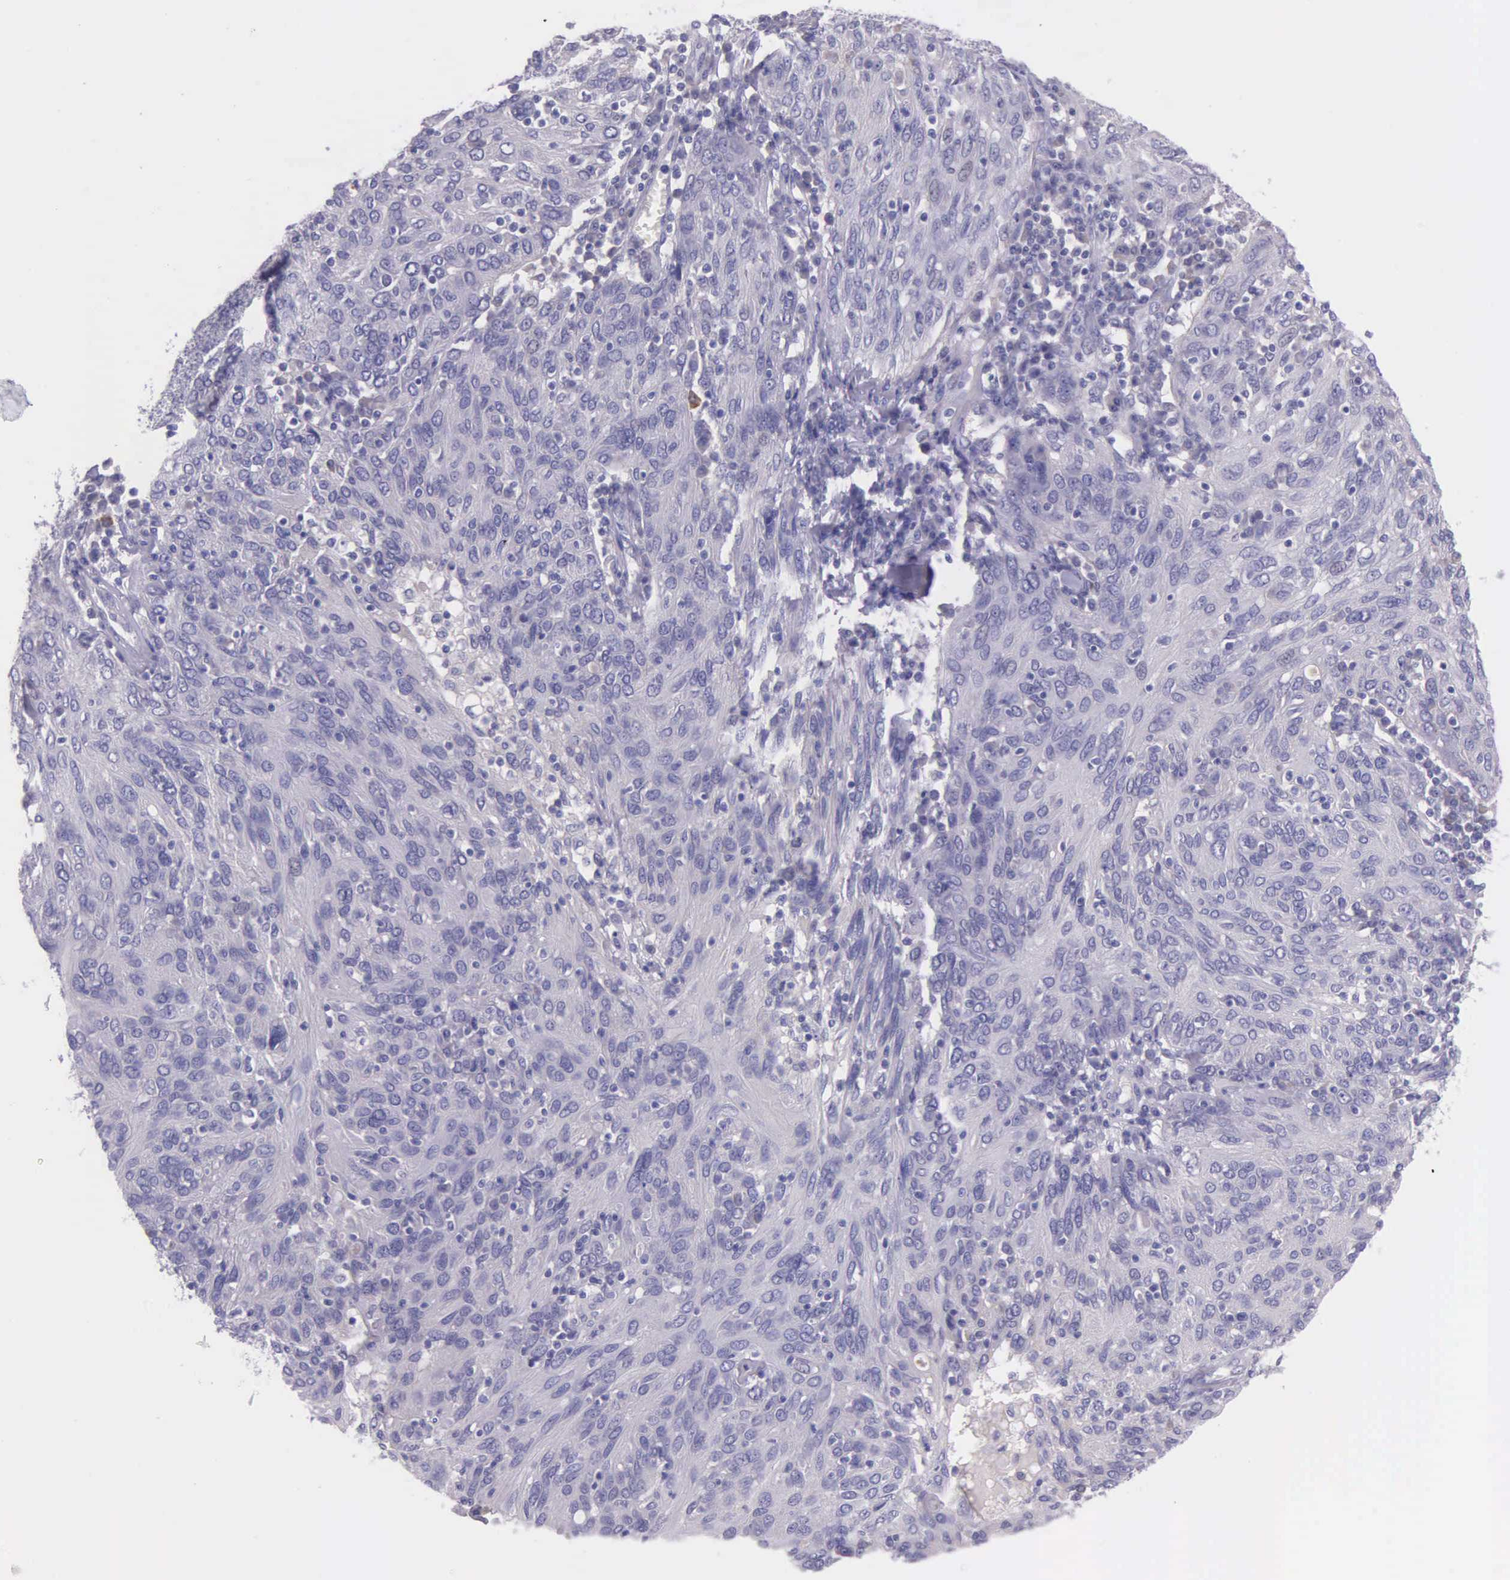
{"staining": {"intensity": "negative", "quantity": "none", "location": "none"}, "tissue": "ovarian cancer", "cell_type": "Tumor cells", "image_type": "cancer", "snomed": [{"axis": "morphology", "description": "Carcinoma, endometroid"}, {"axis": "topography", "description": "Ovary"}], "caption": "Histopathology image shows no protein positivity in tumor cells of ovarian endometroid carcinoma tissue.", "gene": "THSD7A", "patient": {"sex": "female", "age": 50}}